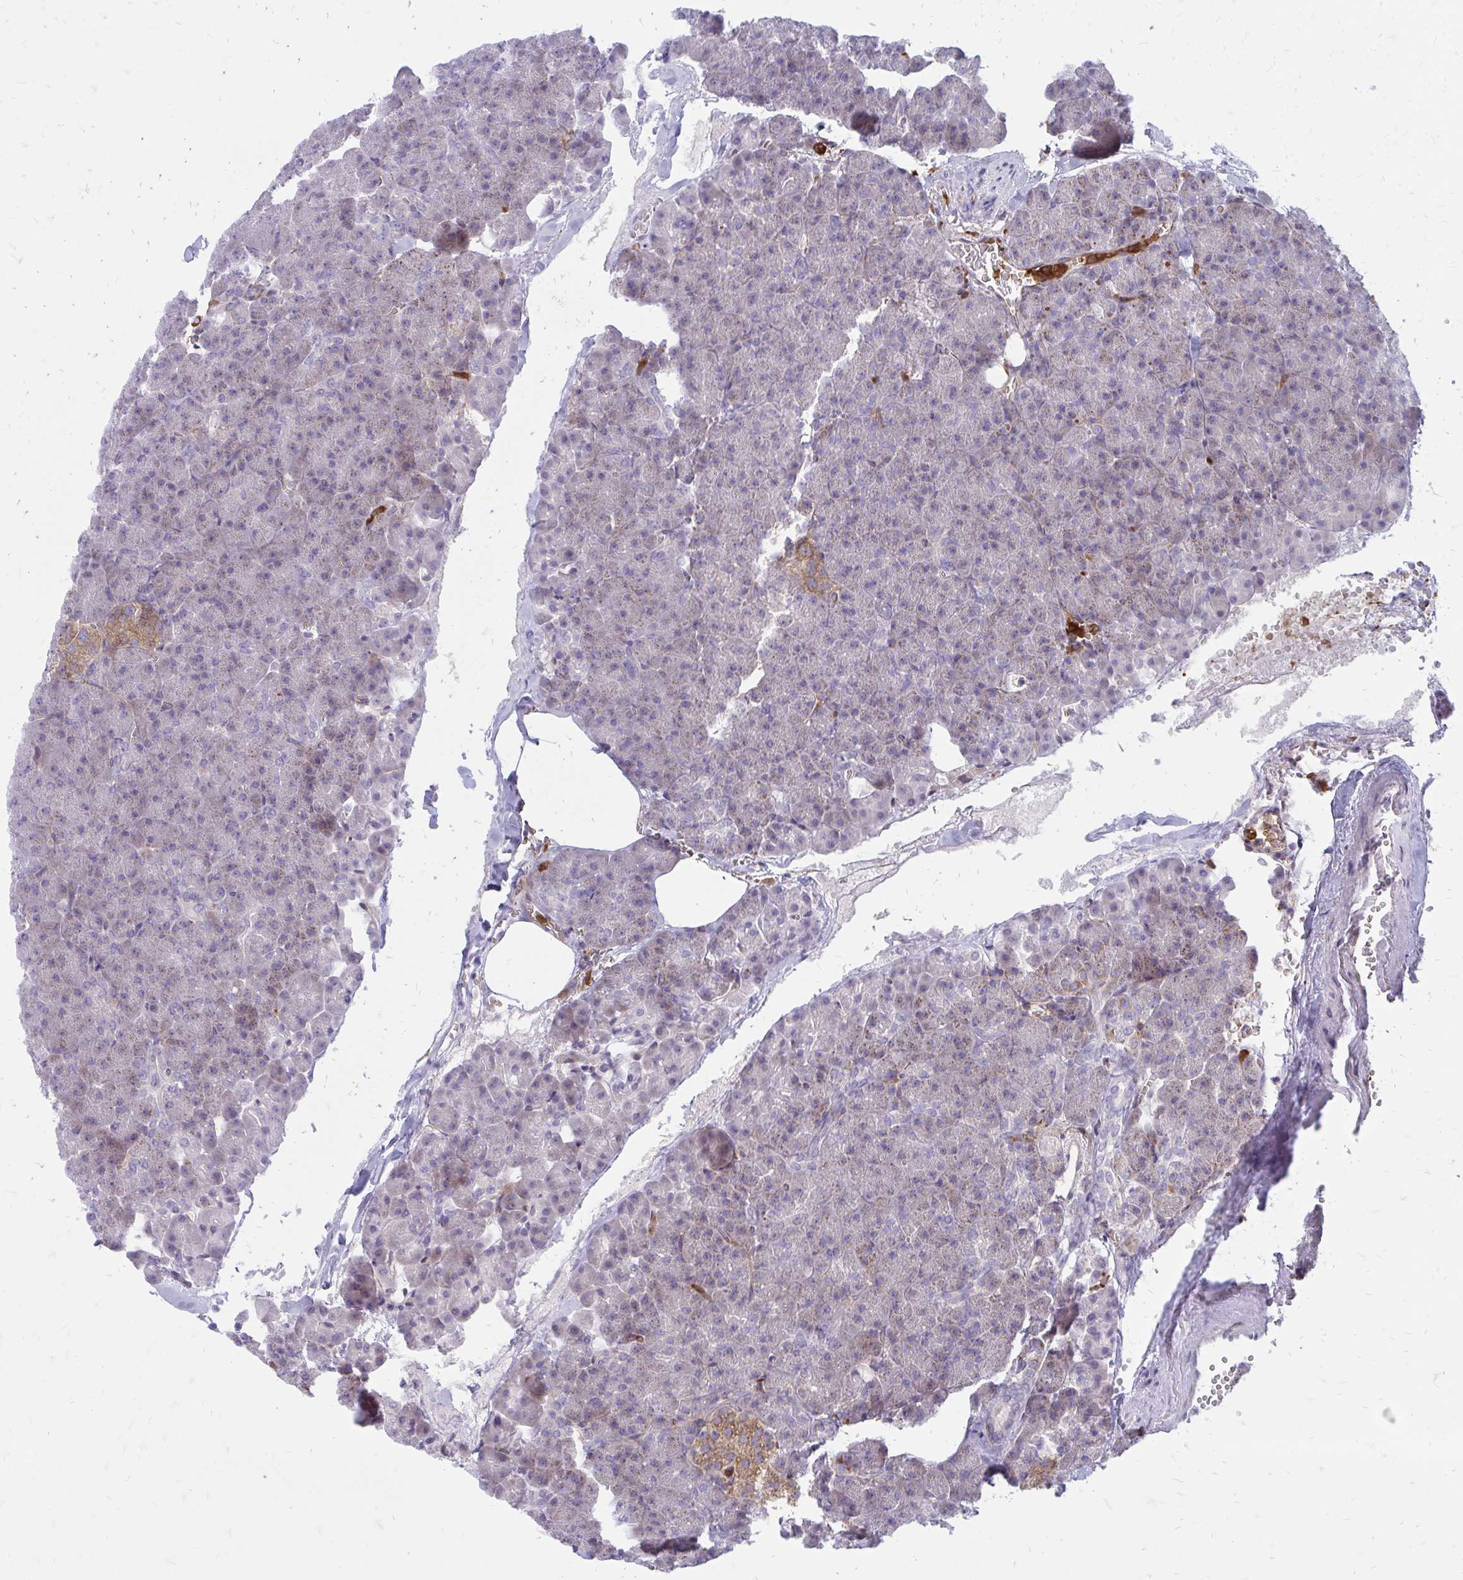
{"staining": {"intensity": "negative", "quantity": "none", "location": "none"}, "tissue": "pancreas", "cell_type": "Exocrine glandular cells", "image_type": "normal", "snomed": [{"axis": "morphology", "description": "Normal tissue, NOS"}, {"axis": "topography", "description": "Pancreas"}], "caption": "This is an IHC histopathology image of unremarkable pancreas. There is no expression in exocrine glandular cells.", "gene": "ASAP1", "patient": {"sex": "female", "age": 74}}